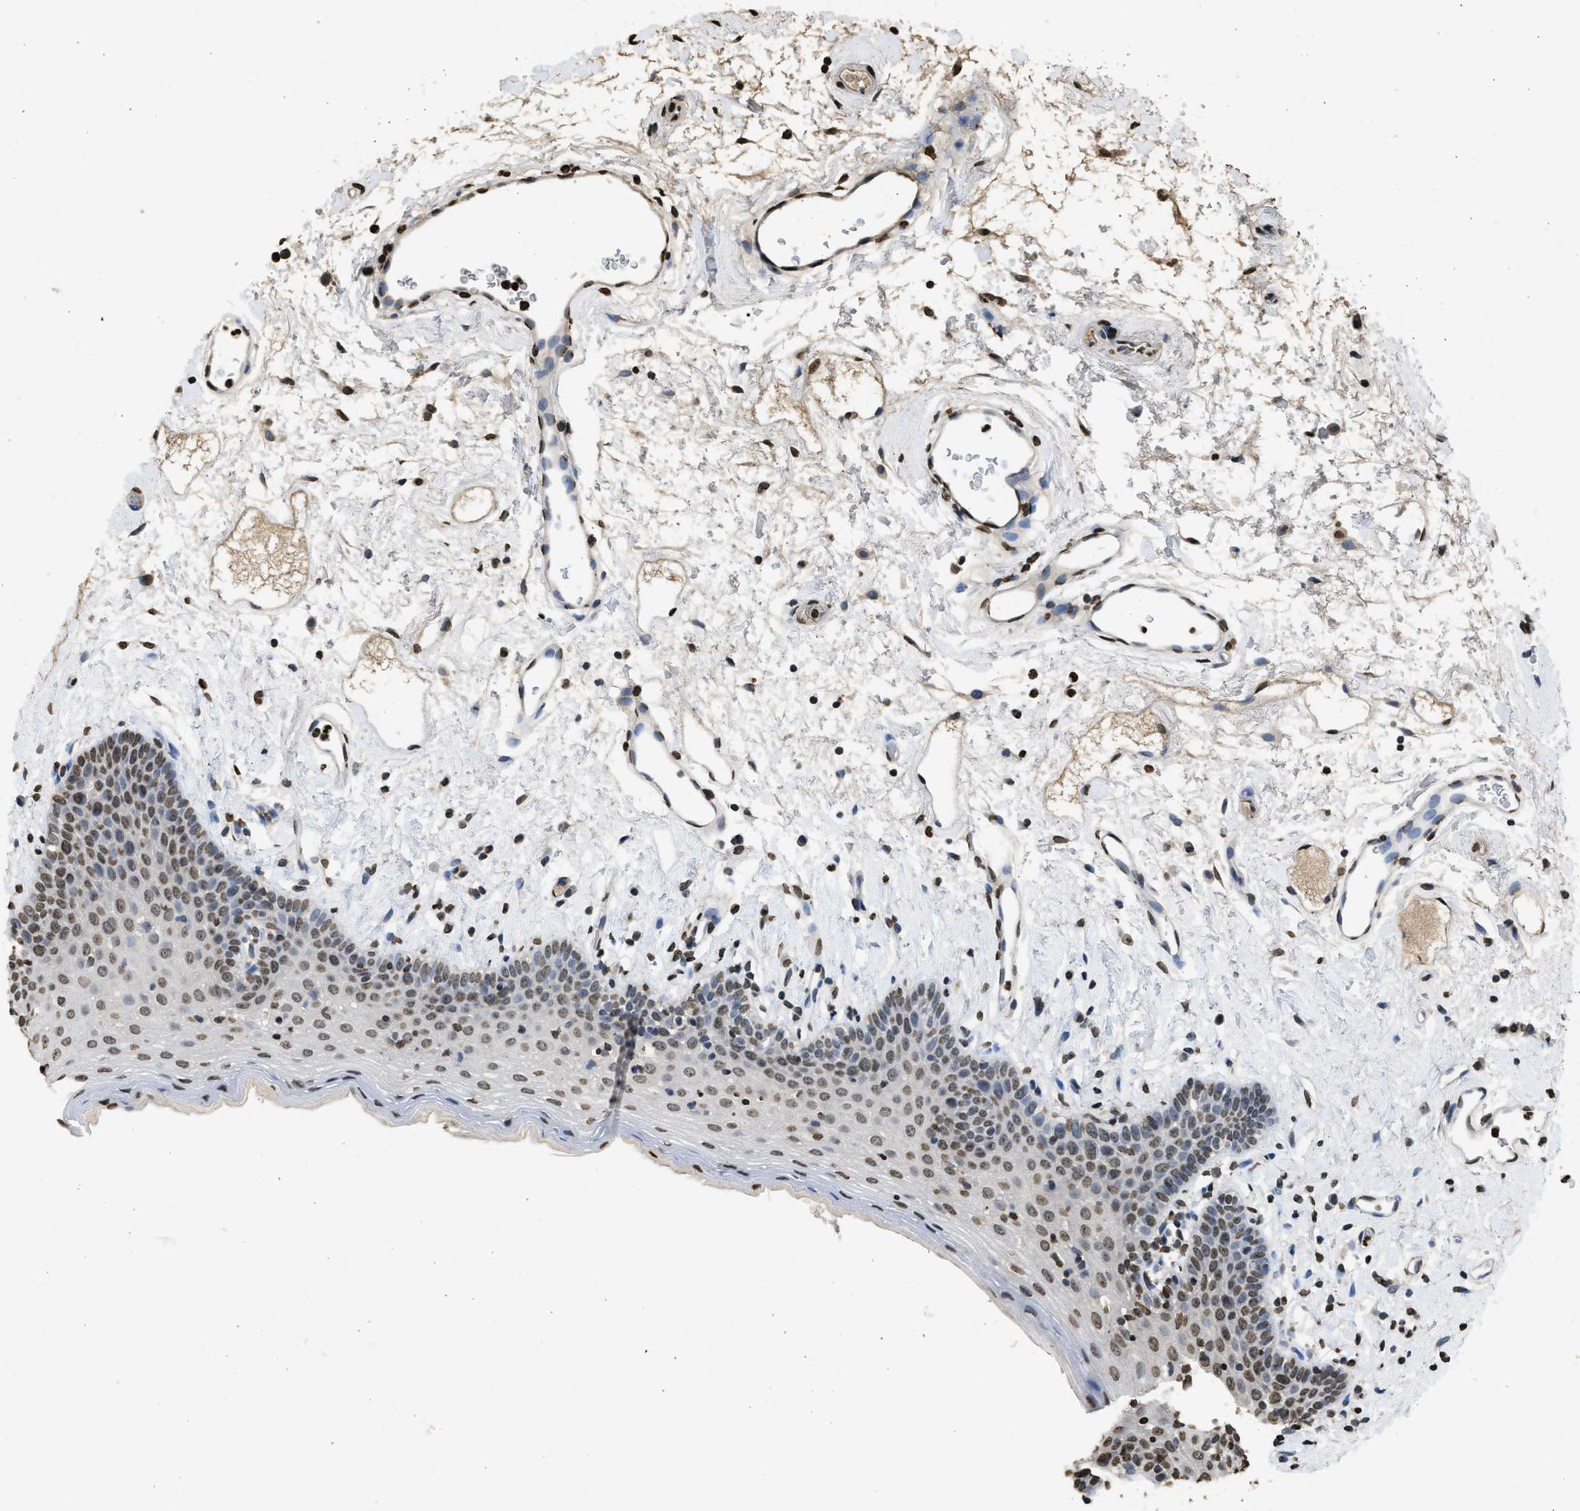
{"staining": {"intensity": "weak", "quantity": ">75%", "location": "nuclear"}, "tissue": "oral mucosa", "cell_type": "Squamous epithelial cells", "image_type": "normal", "snomed": [{"axis": "morphology", "description": "Normal tissue, NOS"}, {"axis": "topography", "description": "Oral tissue"}], "caption": "Immunohistochemistry (IHC) photomicrograph of normal human oral mucosa stained for a protein (brown), which shows low levels of weak nuclear staining in about >75% of squamous epithelial cells.", "gene": "RRAGC", "patient": {"sex": "male", "age": 66}}